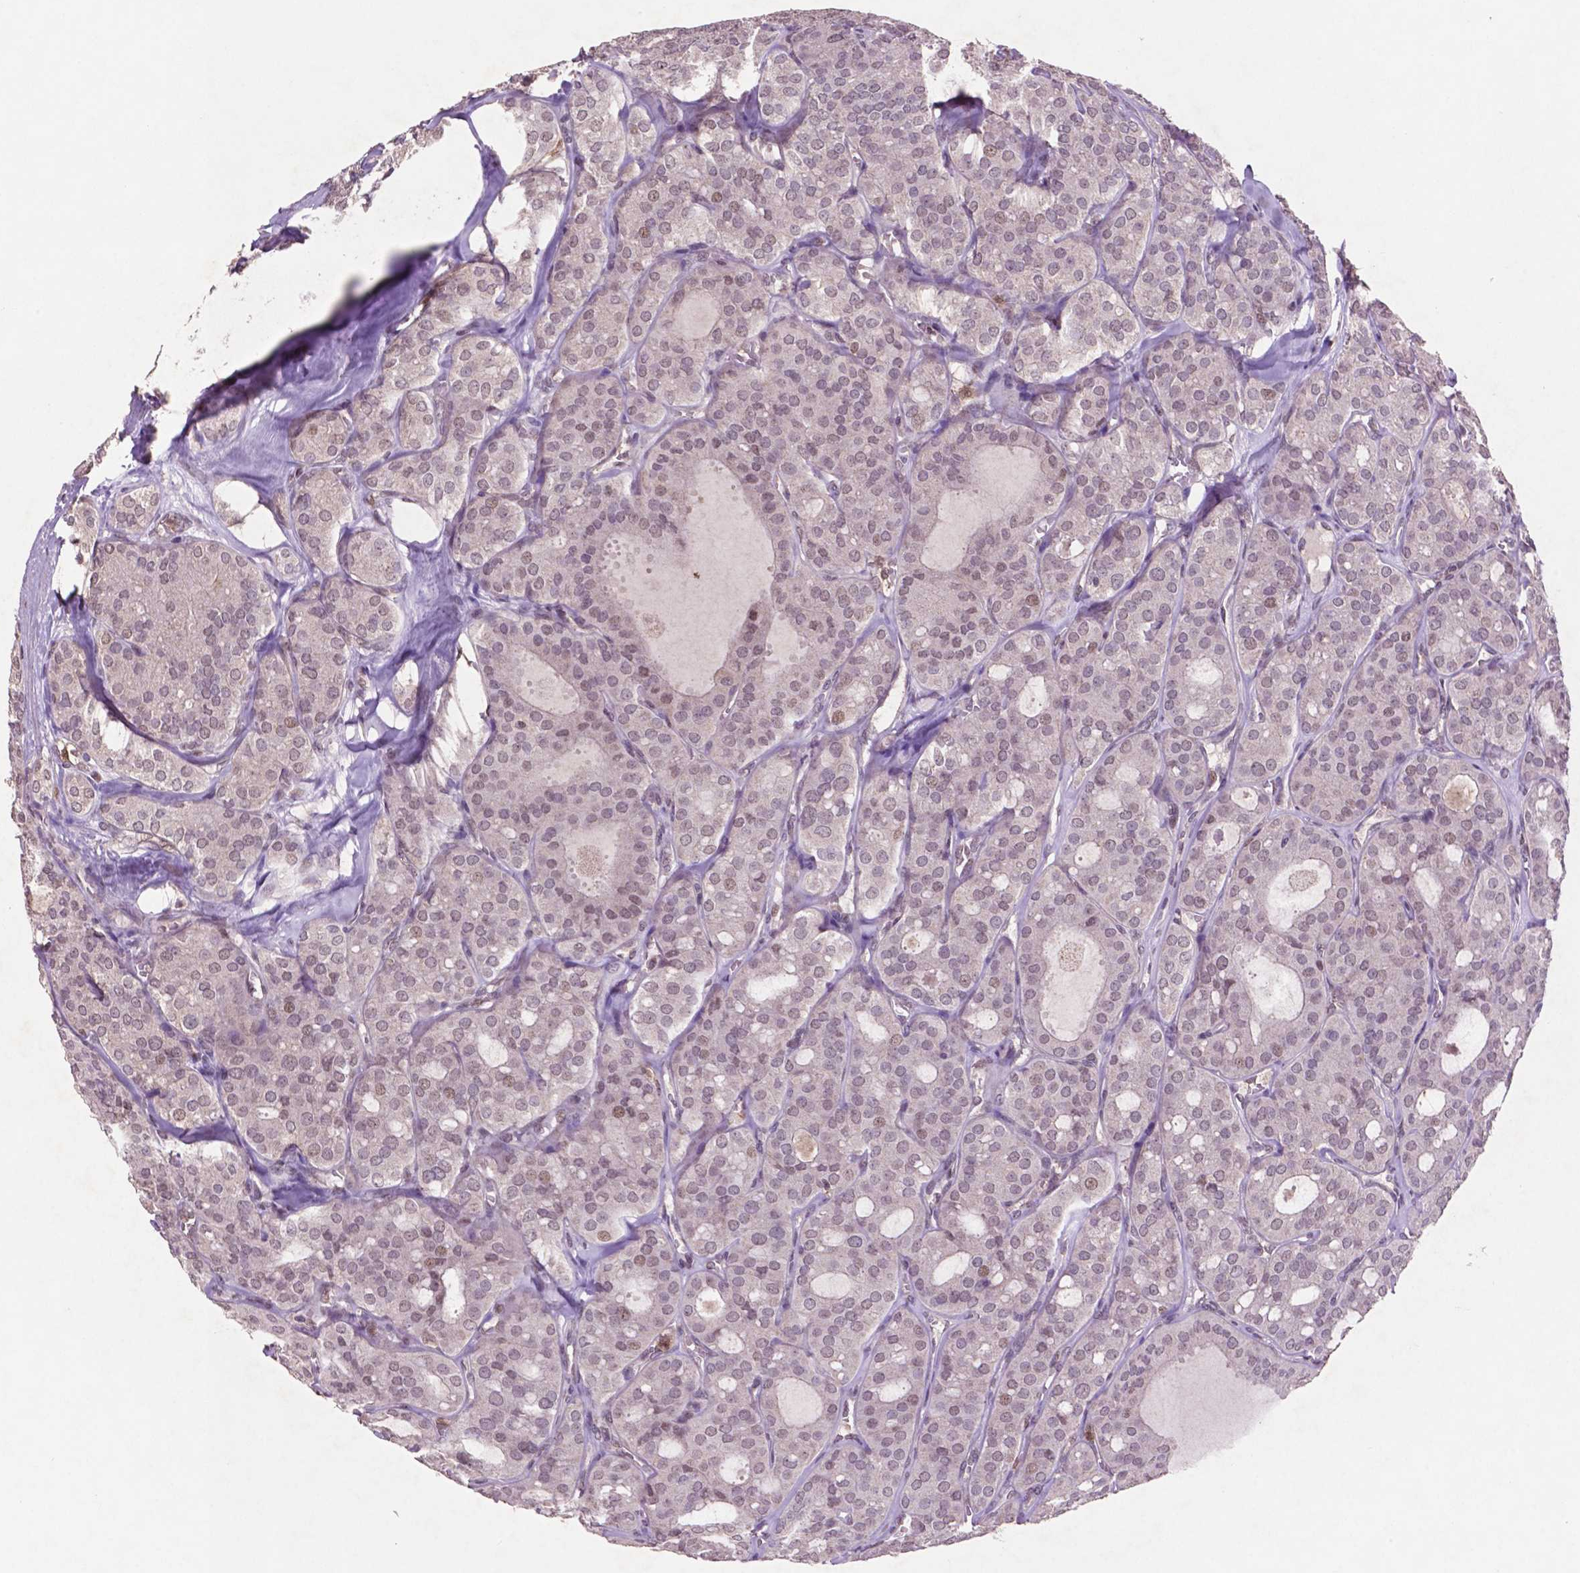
{"staining": {"intensity": "negative", "quantity": "none", "location": "none"}, "tissue": "thyroid cancer", "cell_type": "Tumor cells", "image_type": "cancer", "snomed": [{"axis": "morphology", "description": "Follicular adenoma carcinoma, NOS"}, {"axis": "topography", "description": "Thyroid gland"}], "caption": "Thyroid cancer (follicular adenoma carcinoma) stained for a protein using immunohistochemistry displays no staining tumor cells.", "gene": "GLRX", "patient": {"sex": "male", "age": 75}}